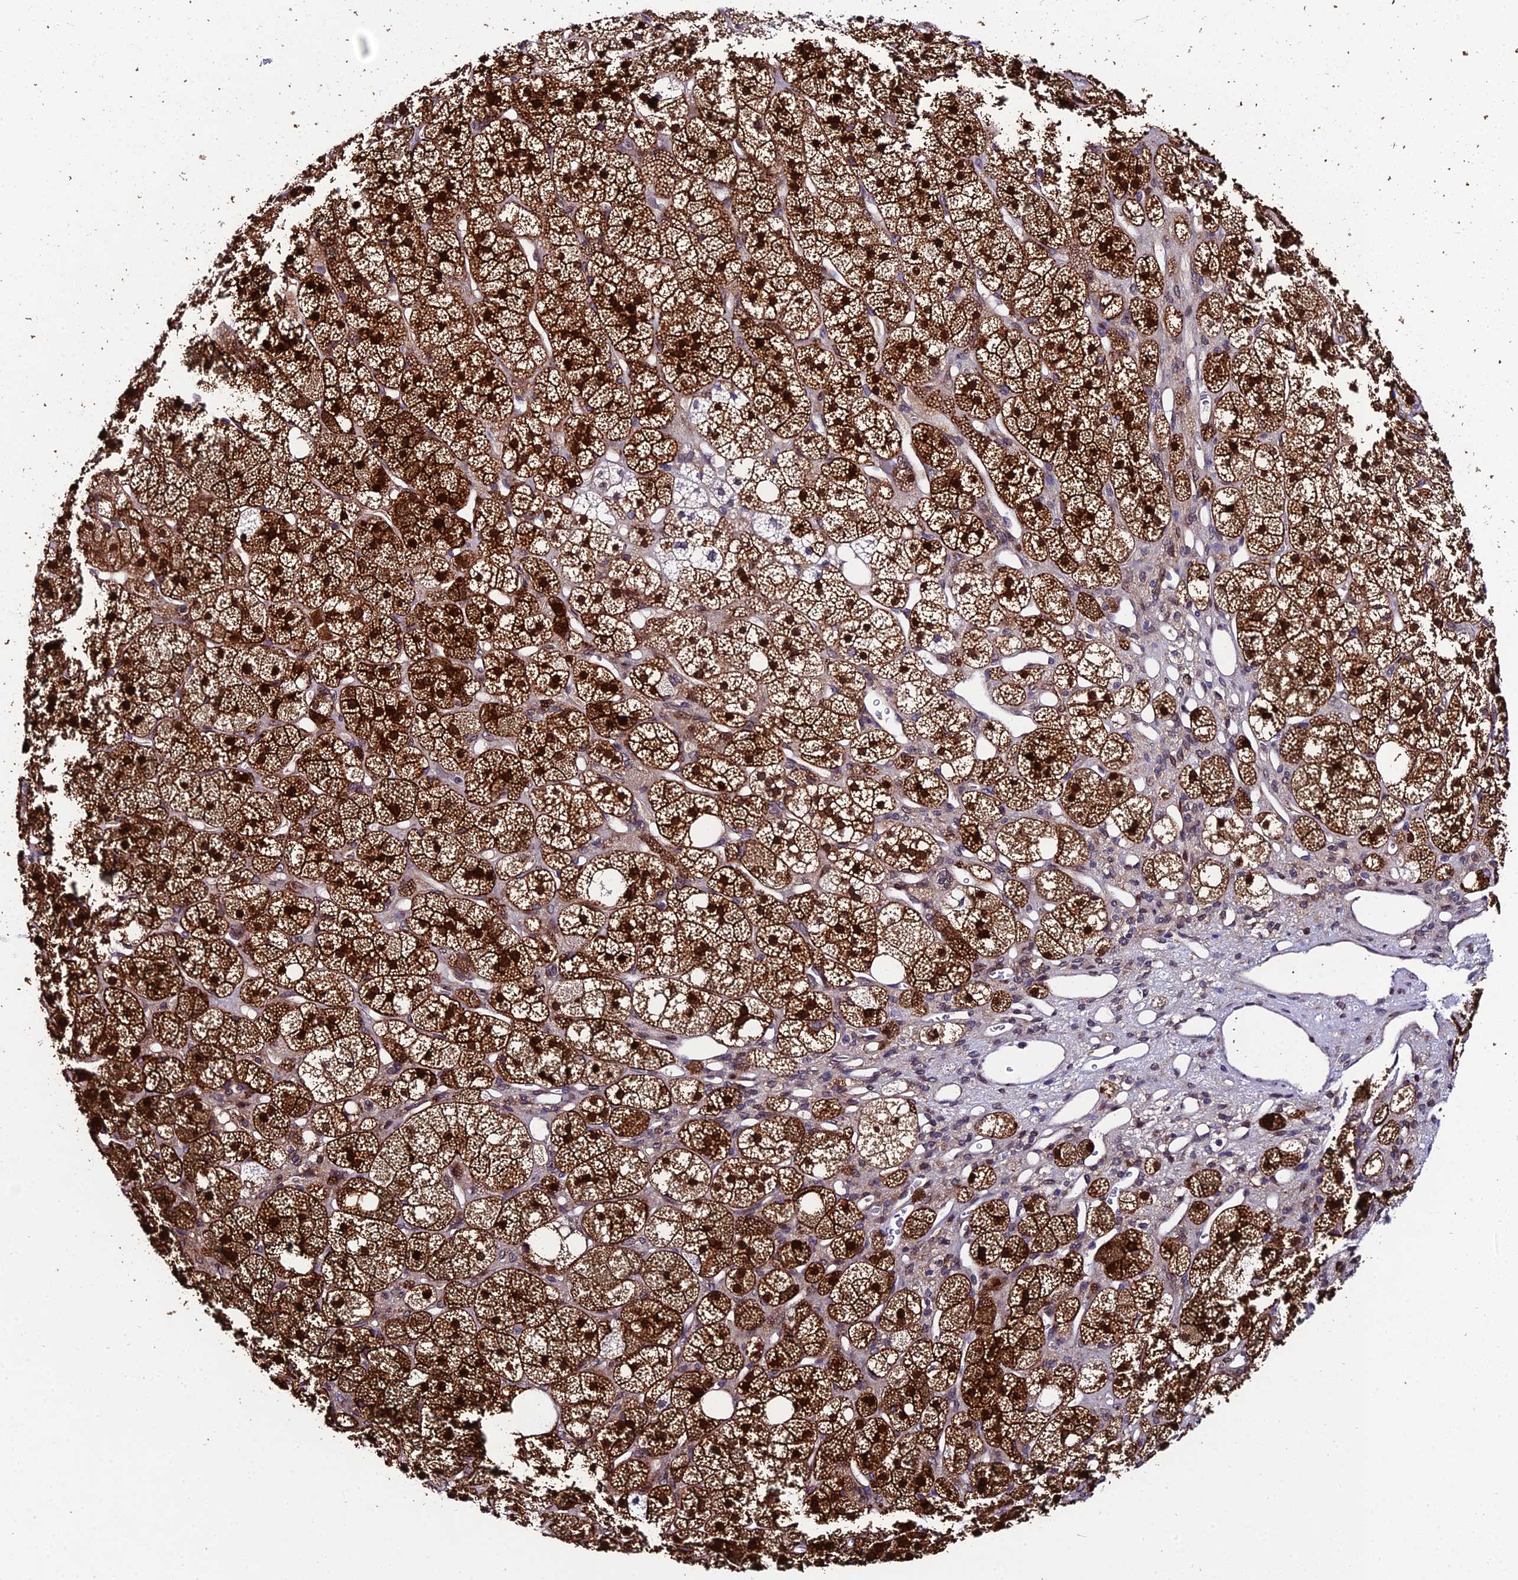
{"staining": {"intensity": "strong", "quantity": ">75%", "location": "cytoplasmic/membranous,nuclear"}, "tissue": "adrenal gland", "cell_type": "Glandular cells", "image_type": "normal", "snomed": [{"axis": "morphology", "description": "Normal tissue, NOS"}, {"axis": "topography", "description": "Adrenal gland"}], "caption": "Immunohistochemistry photomicrograph of unremarkable adrenal gland: adrenal gland stained using immunohistochemistry (IHC) displays high levels of strong protein expression localized specifically in the cytoplasmic/membranous,nuclear of glandular cells, appearing as a cytoplasmic/membranous,nuclear brown color.", "gene": "DDX19A", "patient": {"sex": "male", "age": 61}}